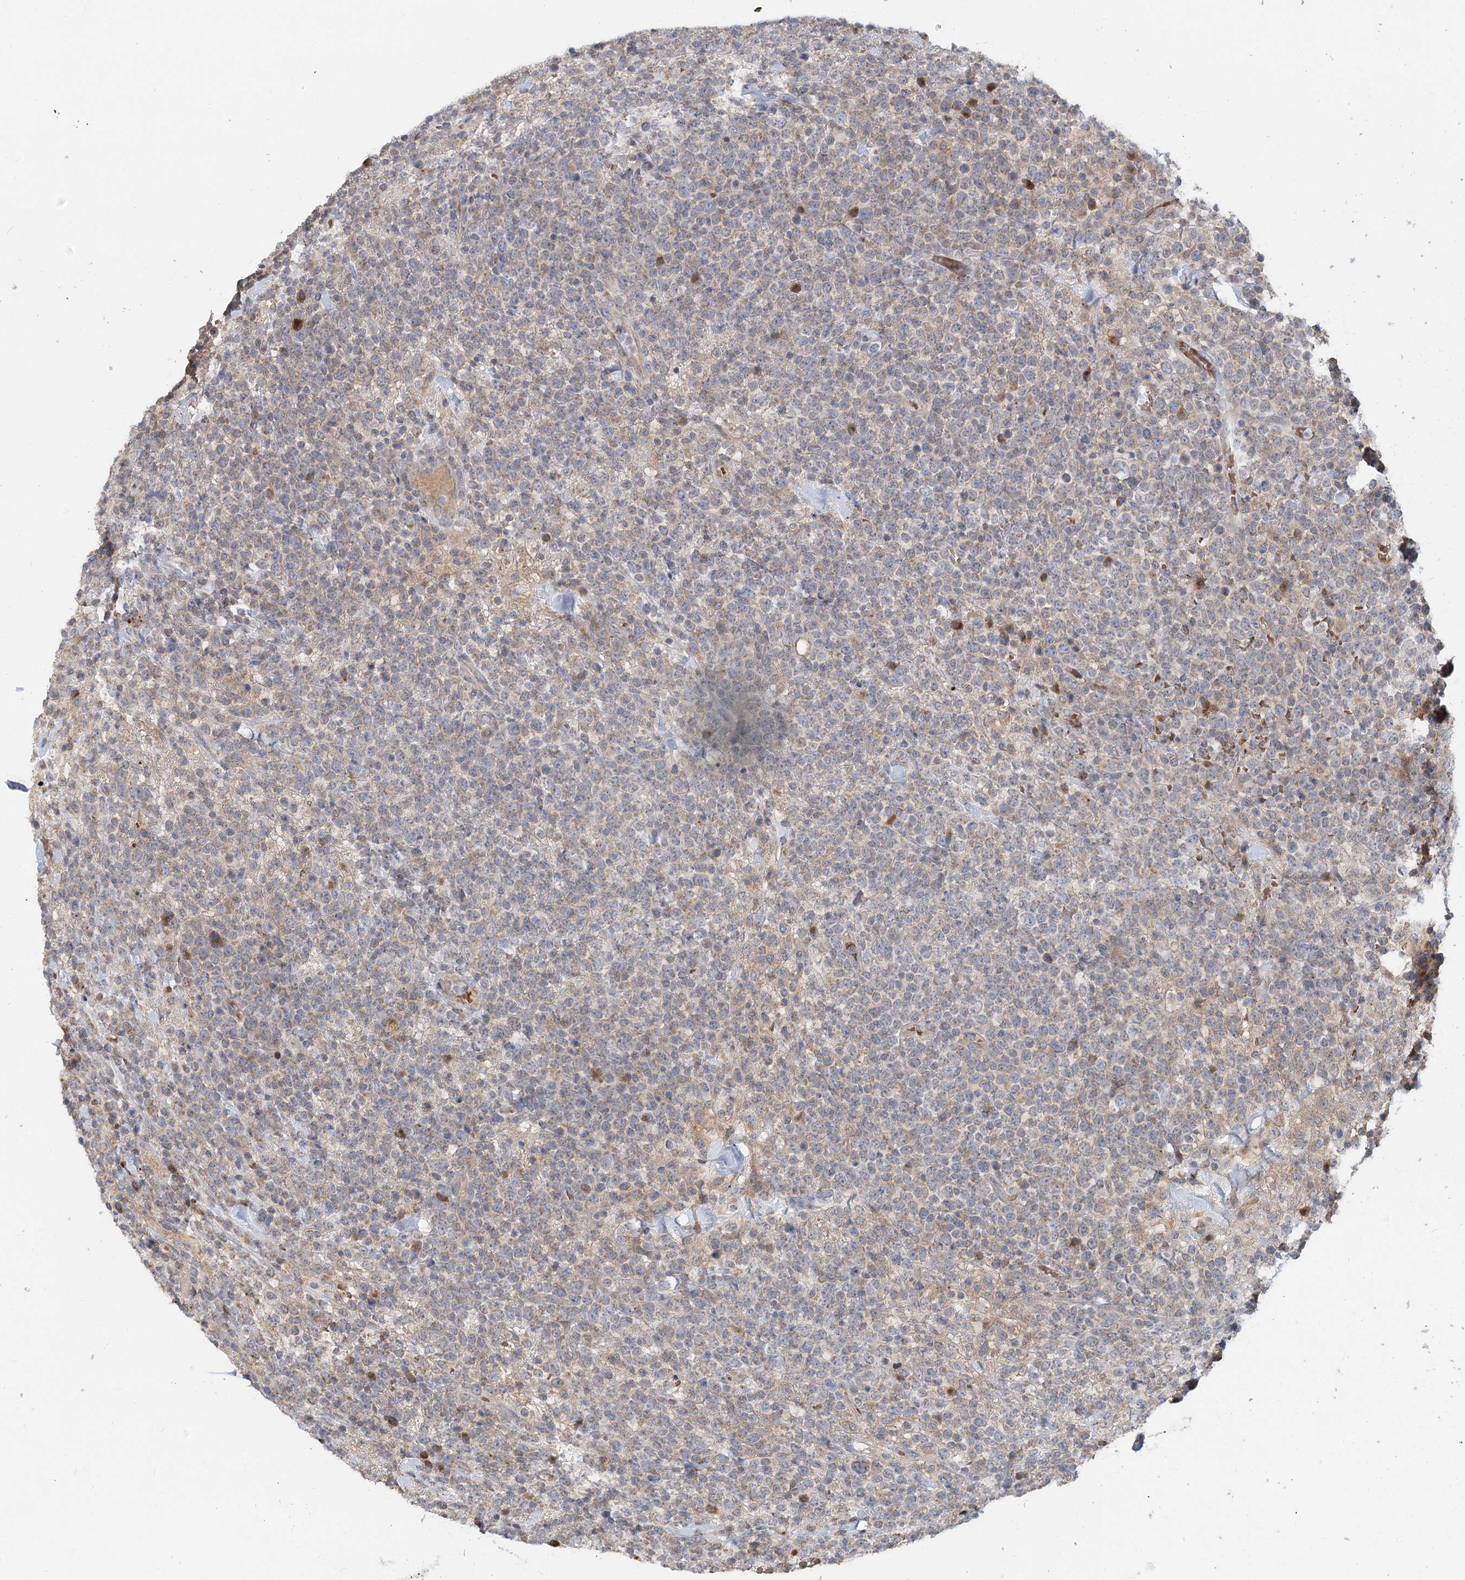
{"staining": {"intensity": "weak", "quantity": "<25%", "location": "cytoplasmic/membranous"}, "tissue": "lymphoma", "cell_type": "Tumor cells", "image_type": "cancer", "snomed": [{"axis": "morphology", "description": "Malignant lymphoma, non-Hodgkin's type, High grade"}, {"axis": "topography", "description": "Colon"}], "caption": "High-grade malignant lymphoma, non-Hodgkin's type was stained to show a protein in brown. There is no significant expression in tumor cells.", "gene": "PYROXD2", "patient": {"sex": "female", "age": 53}}